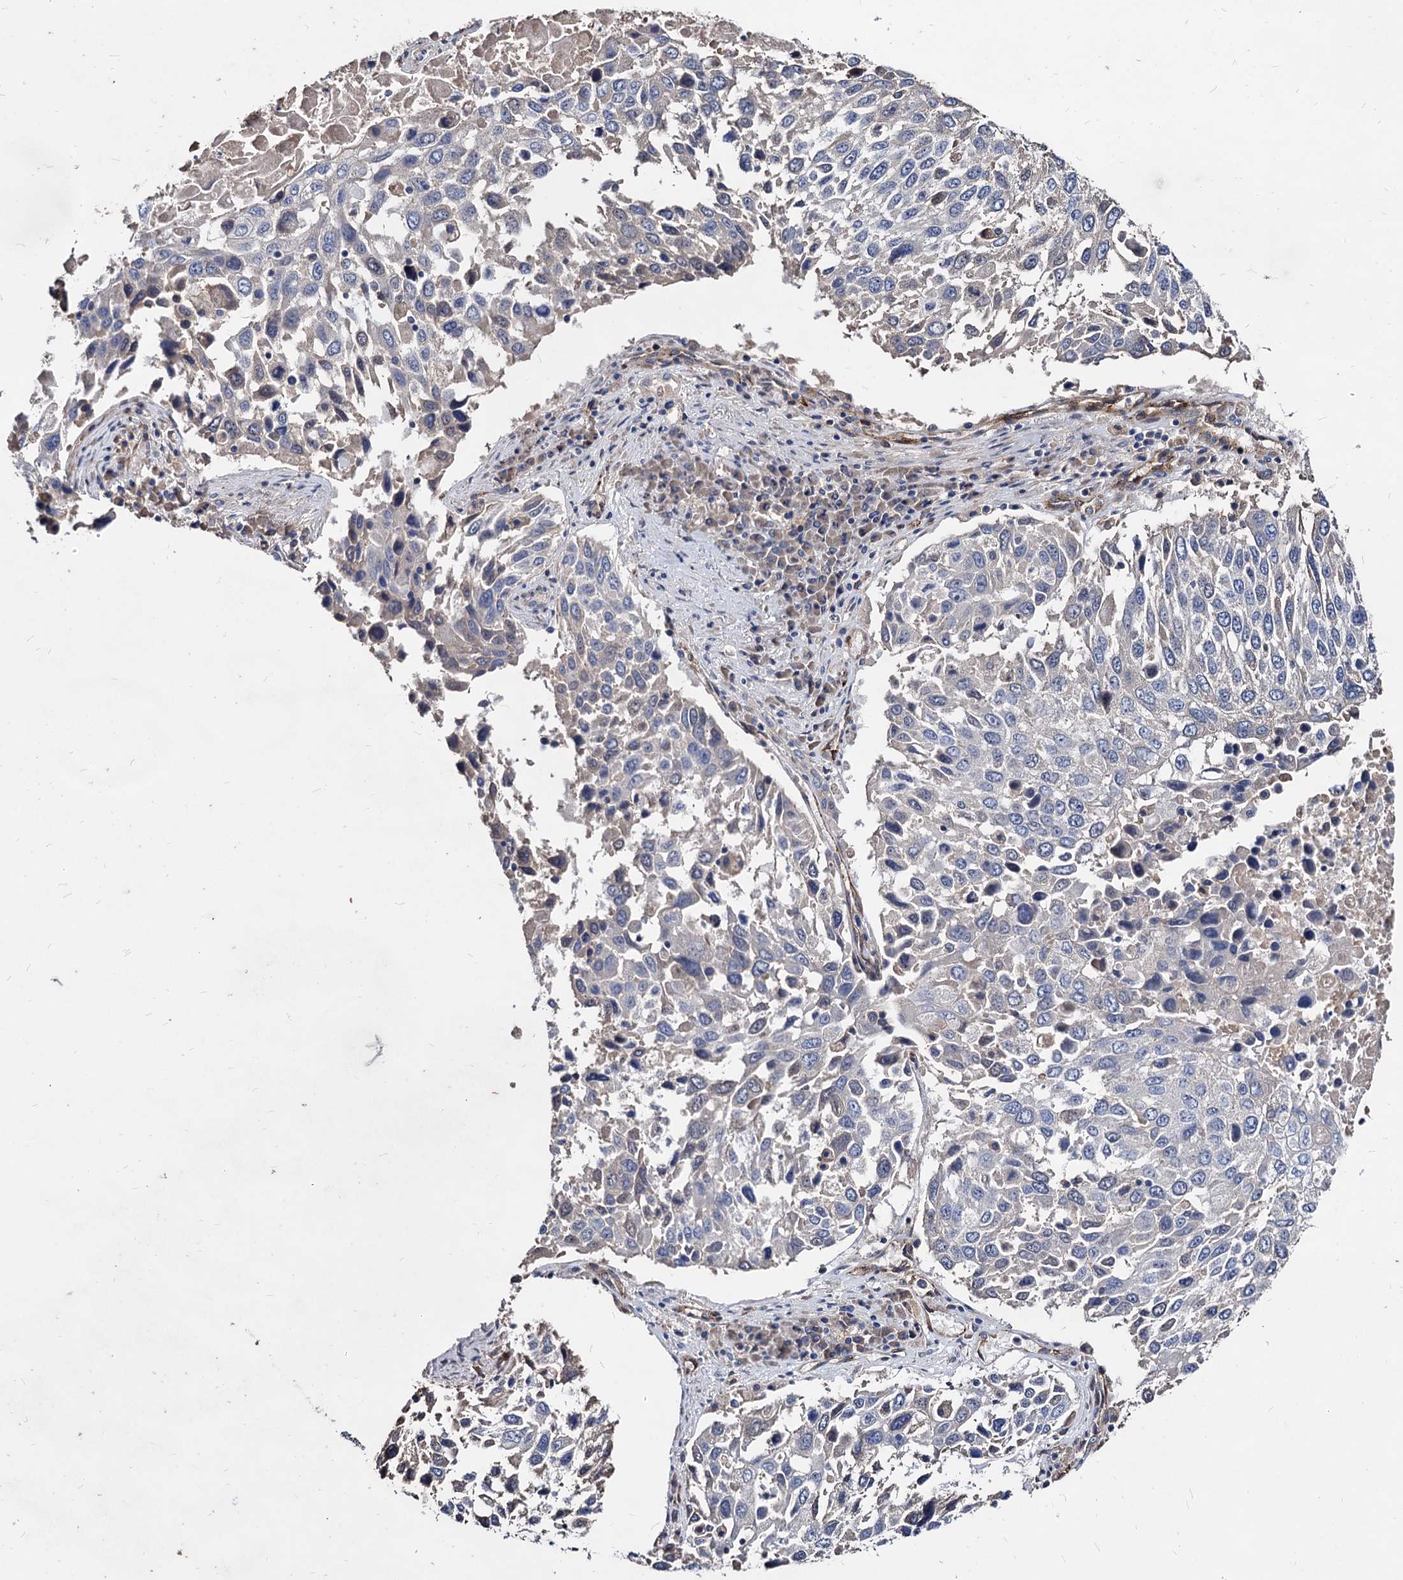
{"staining": {"intensity": "negative", "quantity": "none", "location": "none"}, "tissue": "lung cancer", "cell_type": "Tumor cells", "image_type": "cancer", "snomed": [{"axis": "morphology", "description": "Squamous cell carcinoma, NOS"}, {"axis": "topography", "description": "Lung"}], "caption": "The histopathology image demonstrates no staining of tumor cells in lung cancer (squamous cell carcinoma).", "gene": "WDR11", "patient": {"sex": "male", "age": 65}}